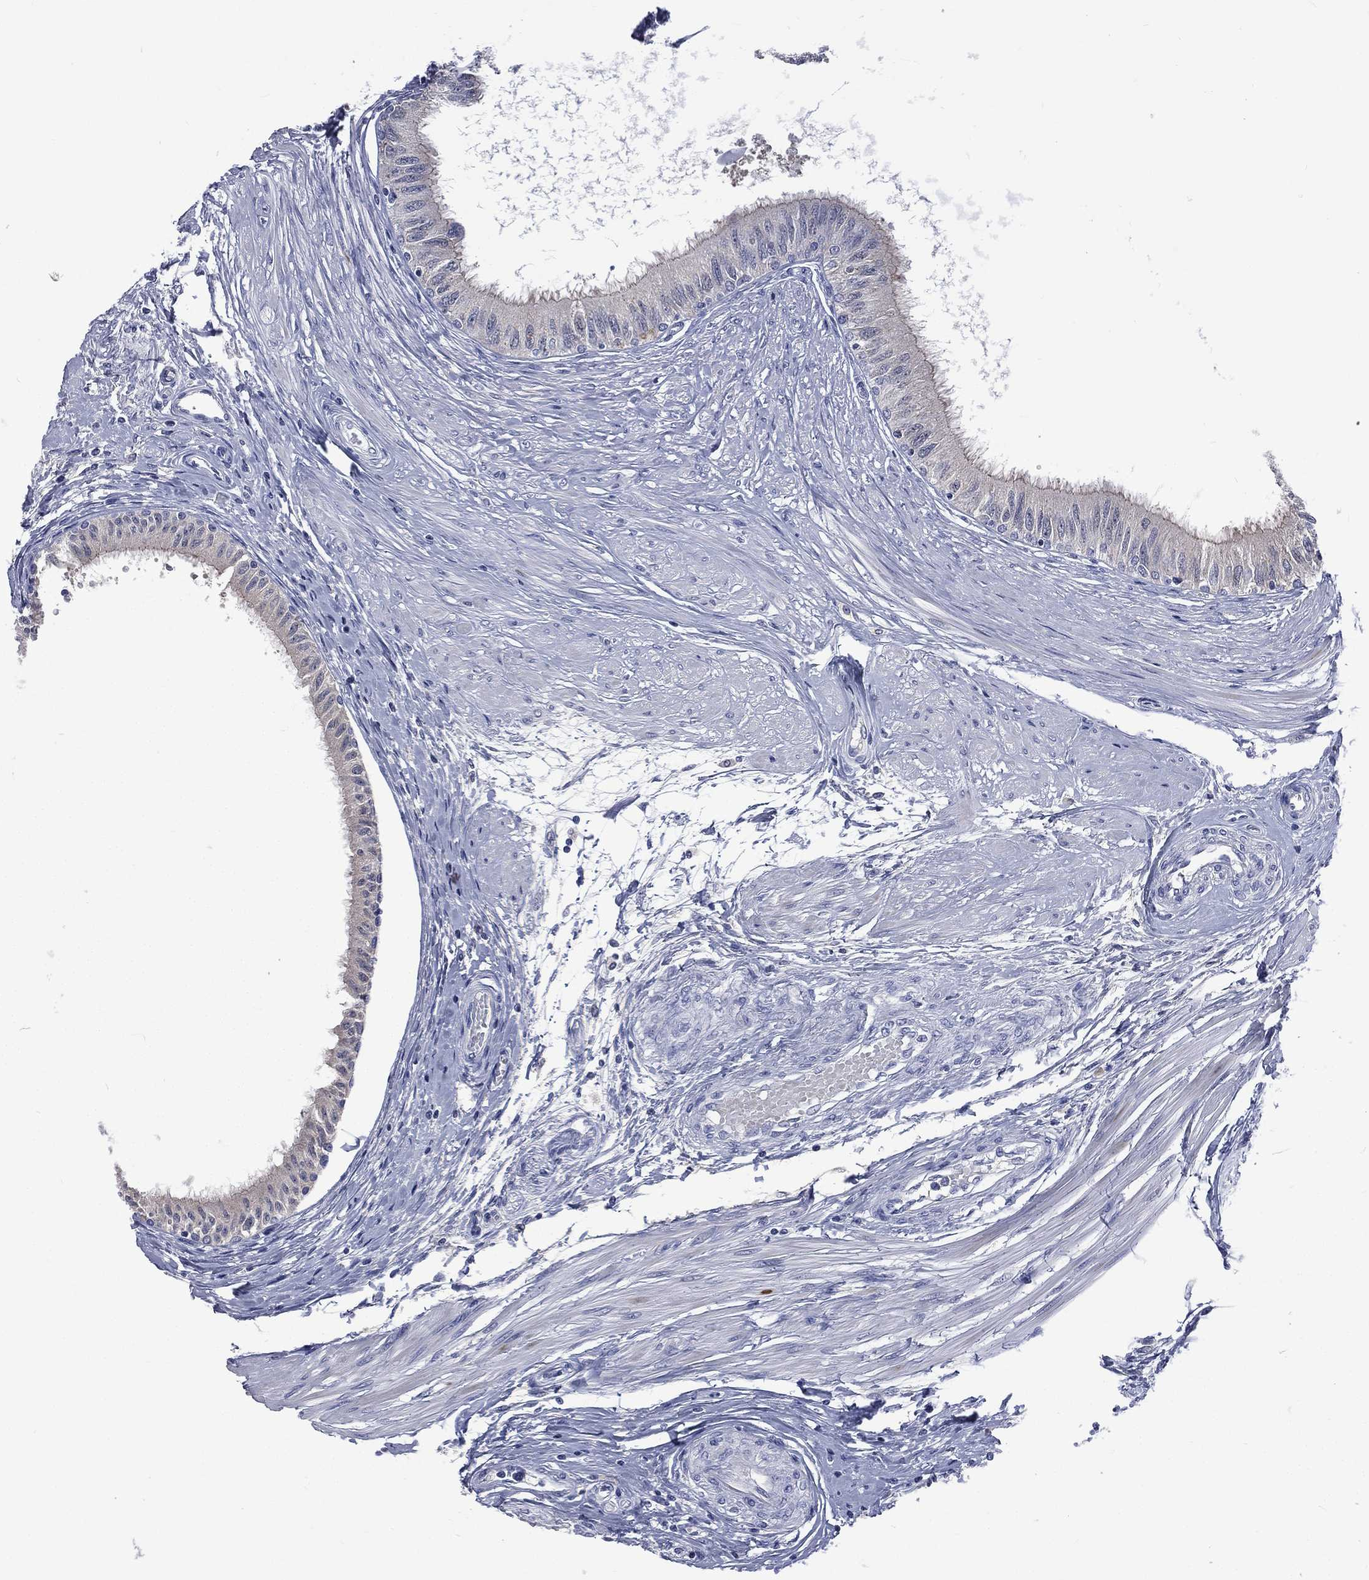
{"staining": {"intensity": "negative", "quantity": "none", "location": "none"}, "tissue": "epididymis", "cell_type": "Glandular cells", "image_type": "normal", "snomed": [{"axis": "morphology", "description": "Normal tissue, NOS"}, {"axis": "morphology", "description": "Seminoma, NOS"}, {"axis": "topography", "description": "Testis"}, {"axis": "topography", "description": "Epididymis"}], "caption": "Normal epididymis was stained to show a protein in brown. There is no significant expression in glandular cells. The staining was performed using DAB (3,3'-diaminobenzidine) to visualize the protein expression in brown, while the nuclei were stained in blue with hematoxylin (Magnification: 20x).", "gene": "CA12", "patient": {"sex": "male", "age": 61}}